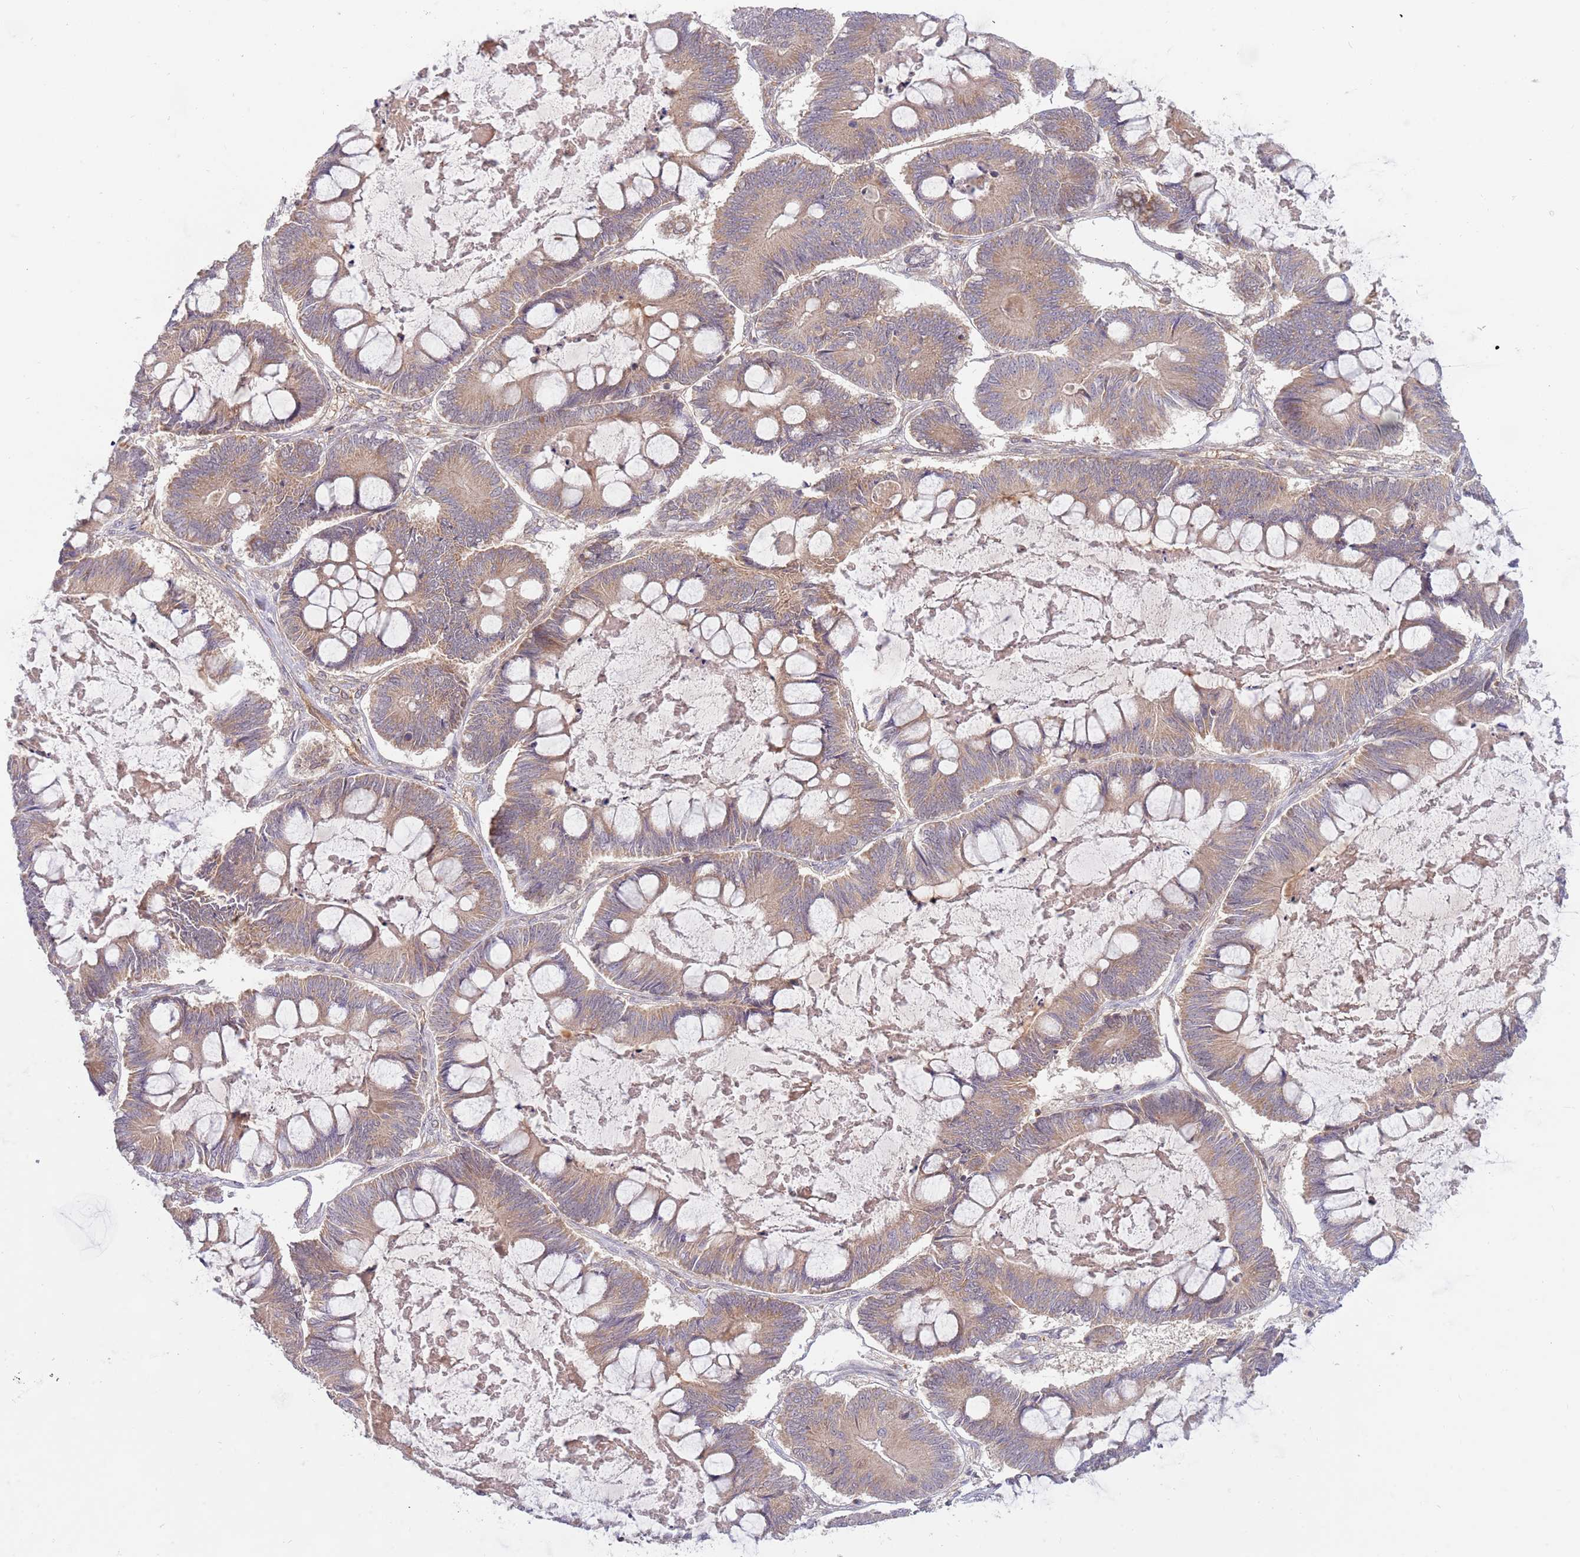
{"staining": {"intensity": "moderate", "quantity": ">75%", "location": "cytoplasmic/membranous"}, "tissue": "ovarian cancer", "cell_type": "Tumor cells", "image_type": "cancer", "snomed": [{"axis": "morphology", "description": "Cystadenocarcinoma, mucinous, NOS"}, {"axis": "topography", "description": "Ovary"}], "caption": "Immunohistochemical staining of human ovarian mucinous cystadenocarcinoma displays moderate cytoplasmic/membranous protein expression in approximately >75% of tumor cells. (IHC, brightfield microscopy, high magnification).", "gene": "GUK1", "patient": {"sex": "female", "age": 61}}